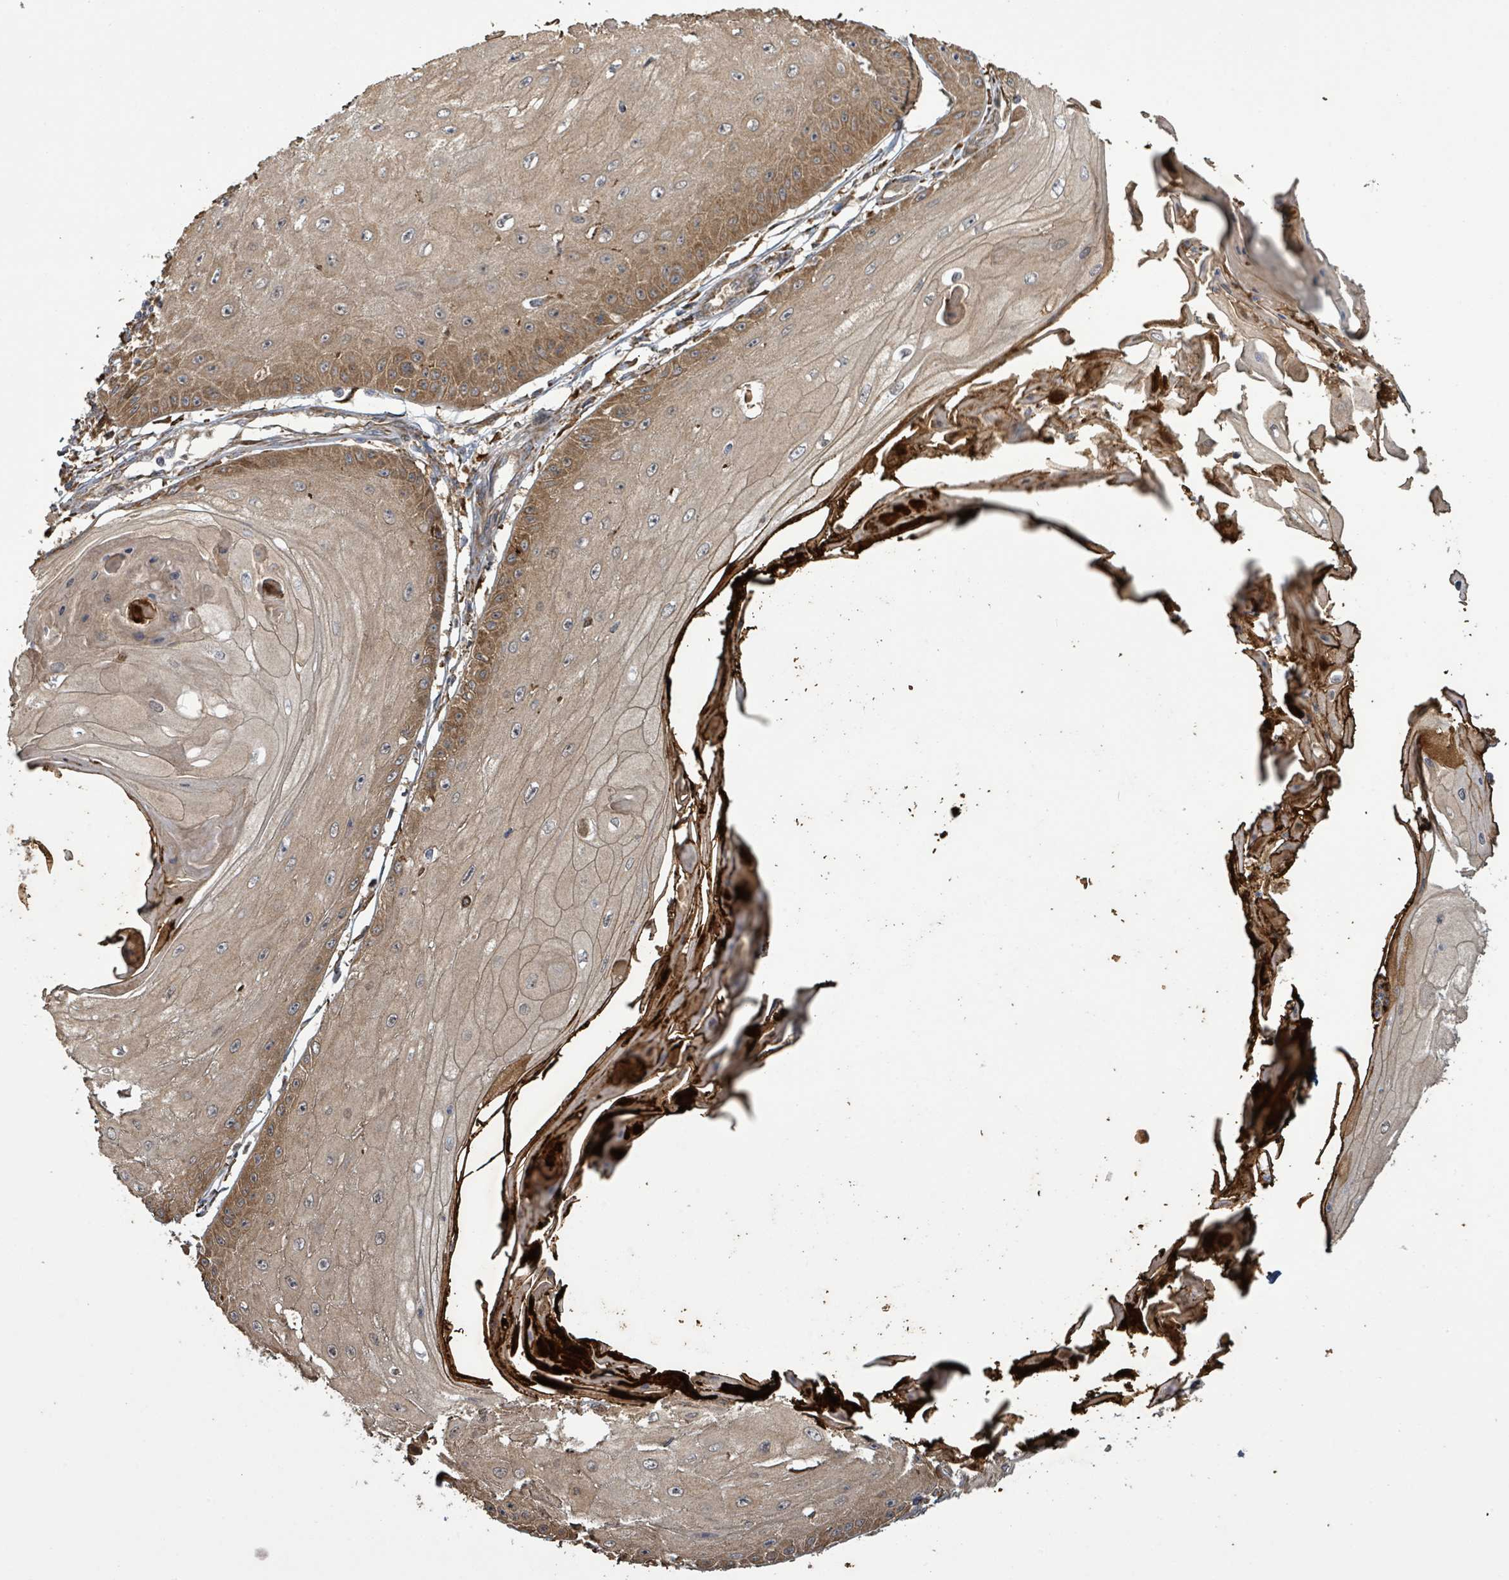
{"staining": {"intensity": "moderate", "quantity": ">75%", "location": "cytoplasmic/membranous"}, "tissue": "skin cancer", "cell_type": "Tumor cells", "image_type": "cancer", "snomed": [{"axis": "morphology", "description": "Squamous cell carcinoma, NOS"}, {"axis": "topography", "description": "Skin"}], "caption": "This is a photomicrograph of immunohistochemistry (IHC) staining of skin cancer, which shows moderate expression in the cytoplasmic/membranous of tumor cells.", "gene": "ARPIN", "patient": {"sex": "male", "age": 70}}